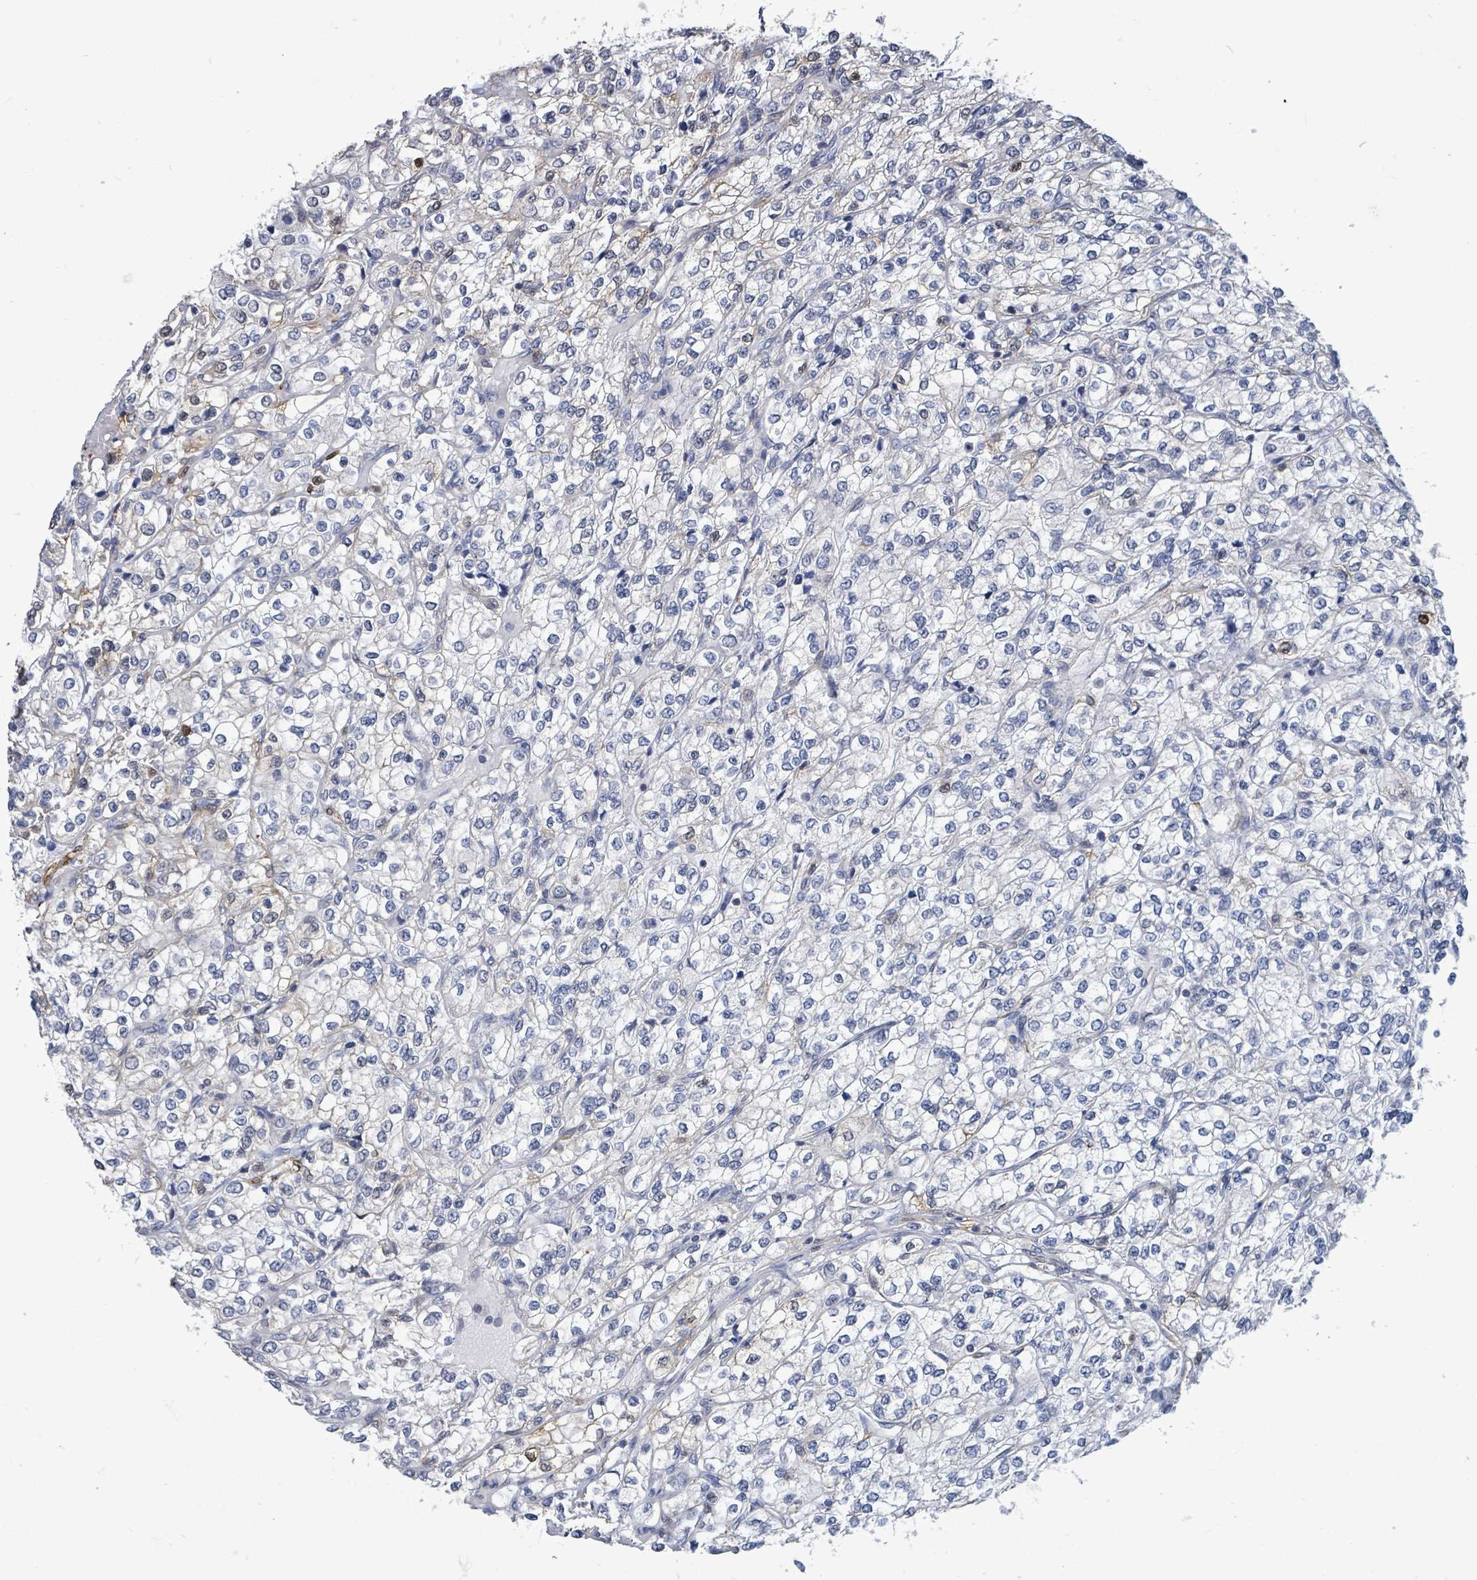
{"staining": {"intensity": "weak", "quantity": "<25%", "location": "cytoplasmic/membranous"}, "tissue": "renal cancer", "cell_type": "Tumor cells", "image_type": "cancer", "snomed": [{"axis": "morphology", "description": "Adenocarcinoma, NOS"}, {"axis": "topography", "description": "Kidney"}], "caption": "Tumor cells are negative for protein expression in human renal adenocarcinoma.", "gene": "PRKRIP1", "patient": {"sex": "male", "age": 80}}